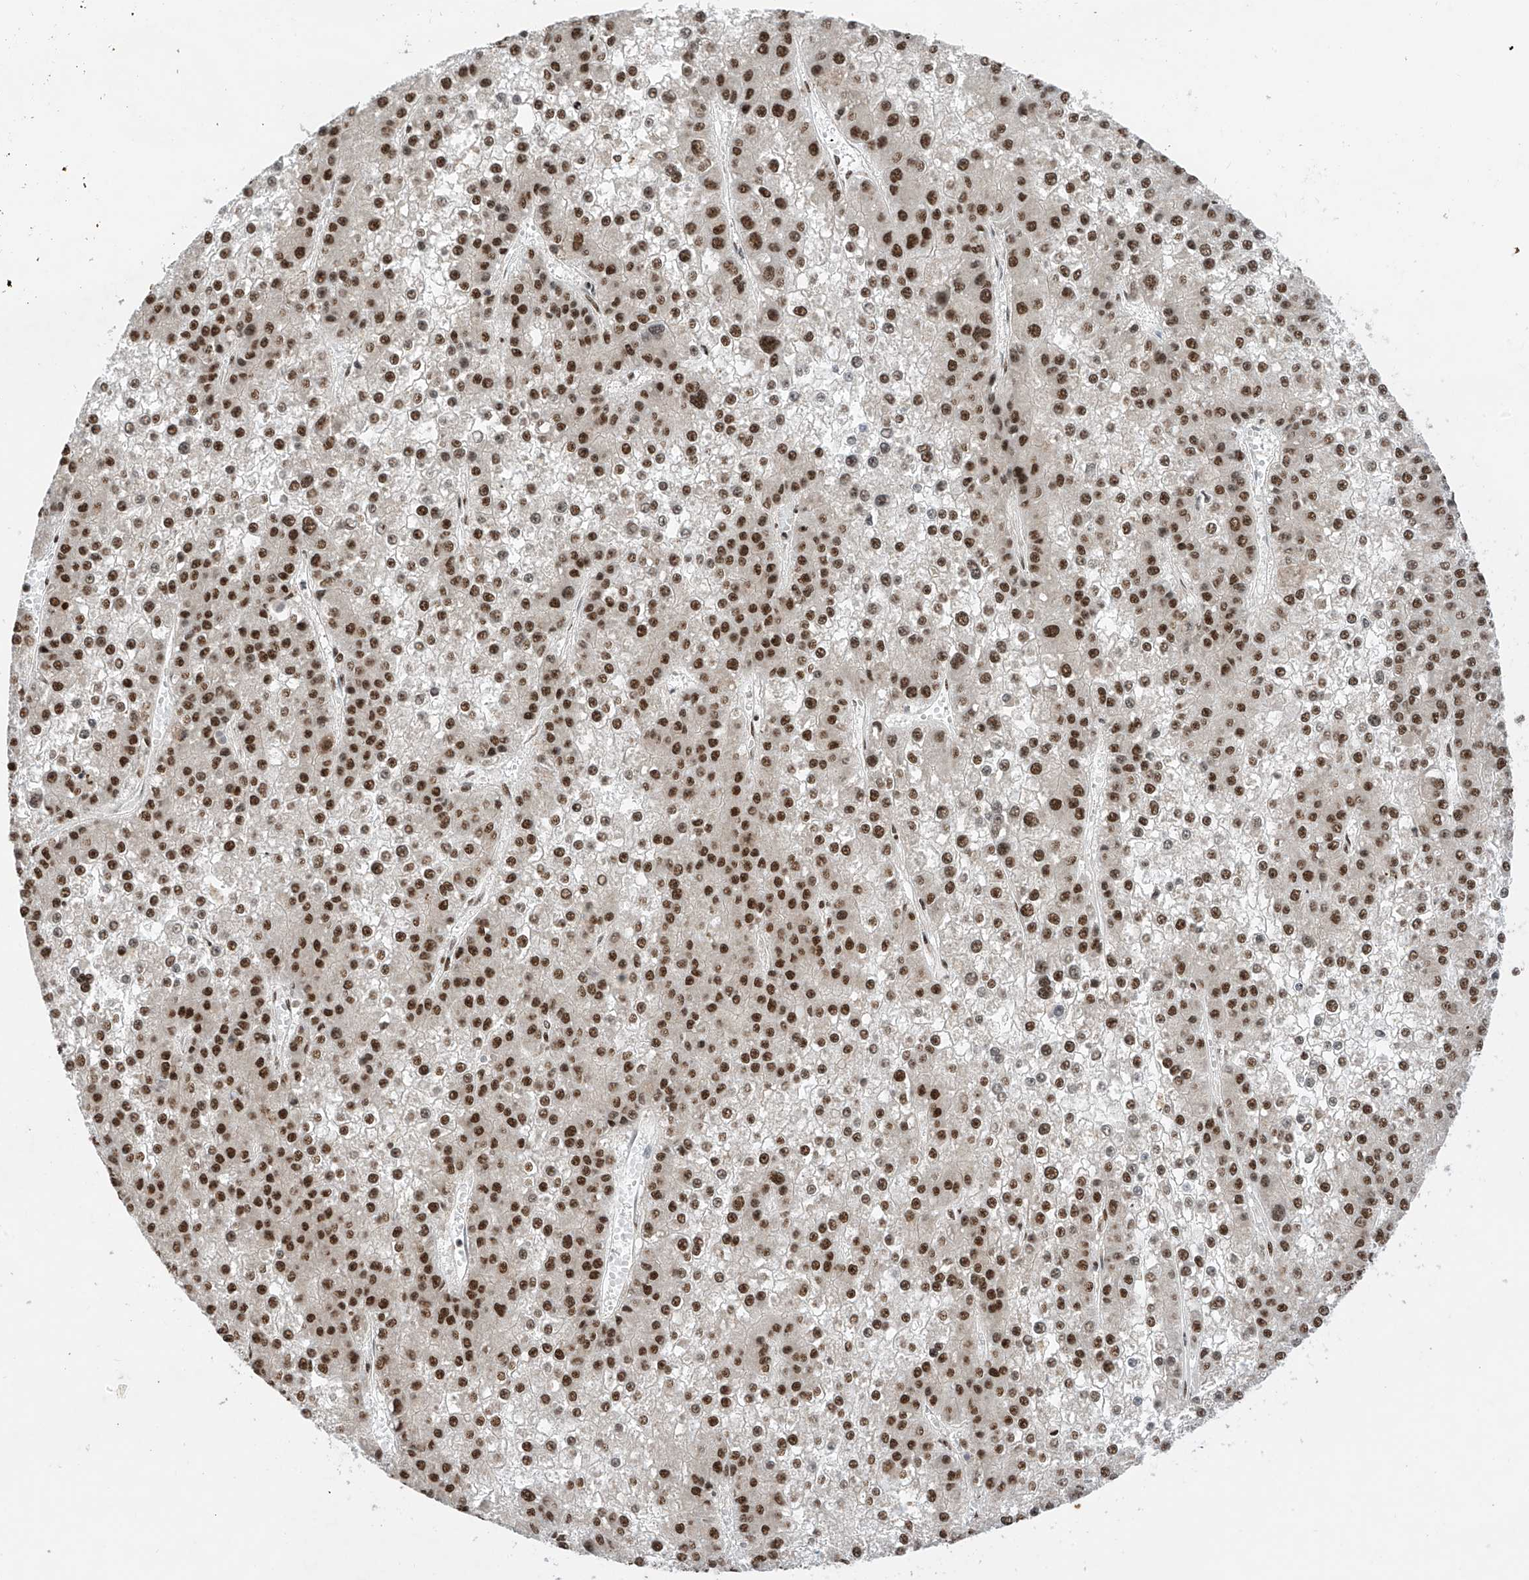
{"staining": {"intensity": "strong", "quantity": ">75%", "location": "nuclear"}, "tissue": "liver cancer", "cell_type": "Tumor cells", "image_type": "cancer", "snomed": [{"axis": "morphology", "description": "Carcinoma, Hepatocellular, NOS"}, {"axis": "topography", "description": "Liver"}], "caption": "Approximately >75% of tumor cells in hepatocellular carcinoma (liver) show strong nuclear protein expression as visualized by brown immunohistochemical staining.", "gene": "RPAIN", "patient": {"sex": "female", "age": 73}}